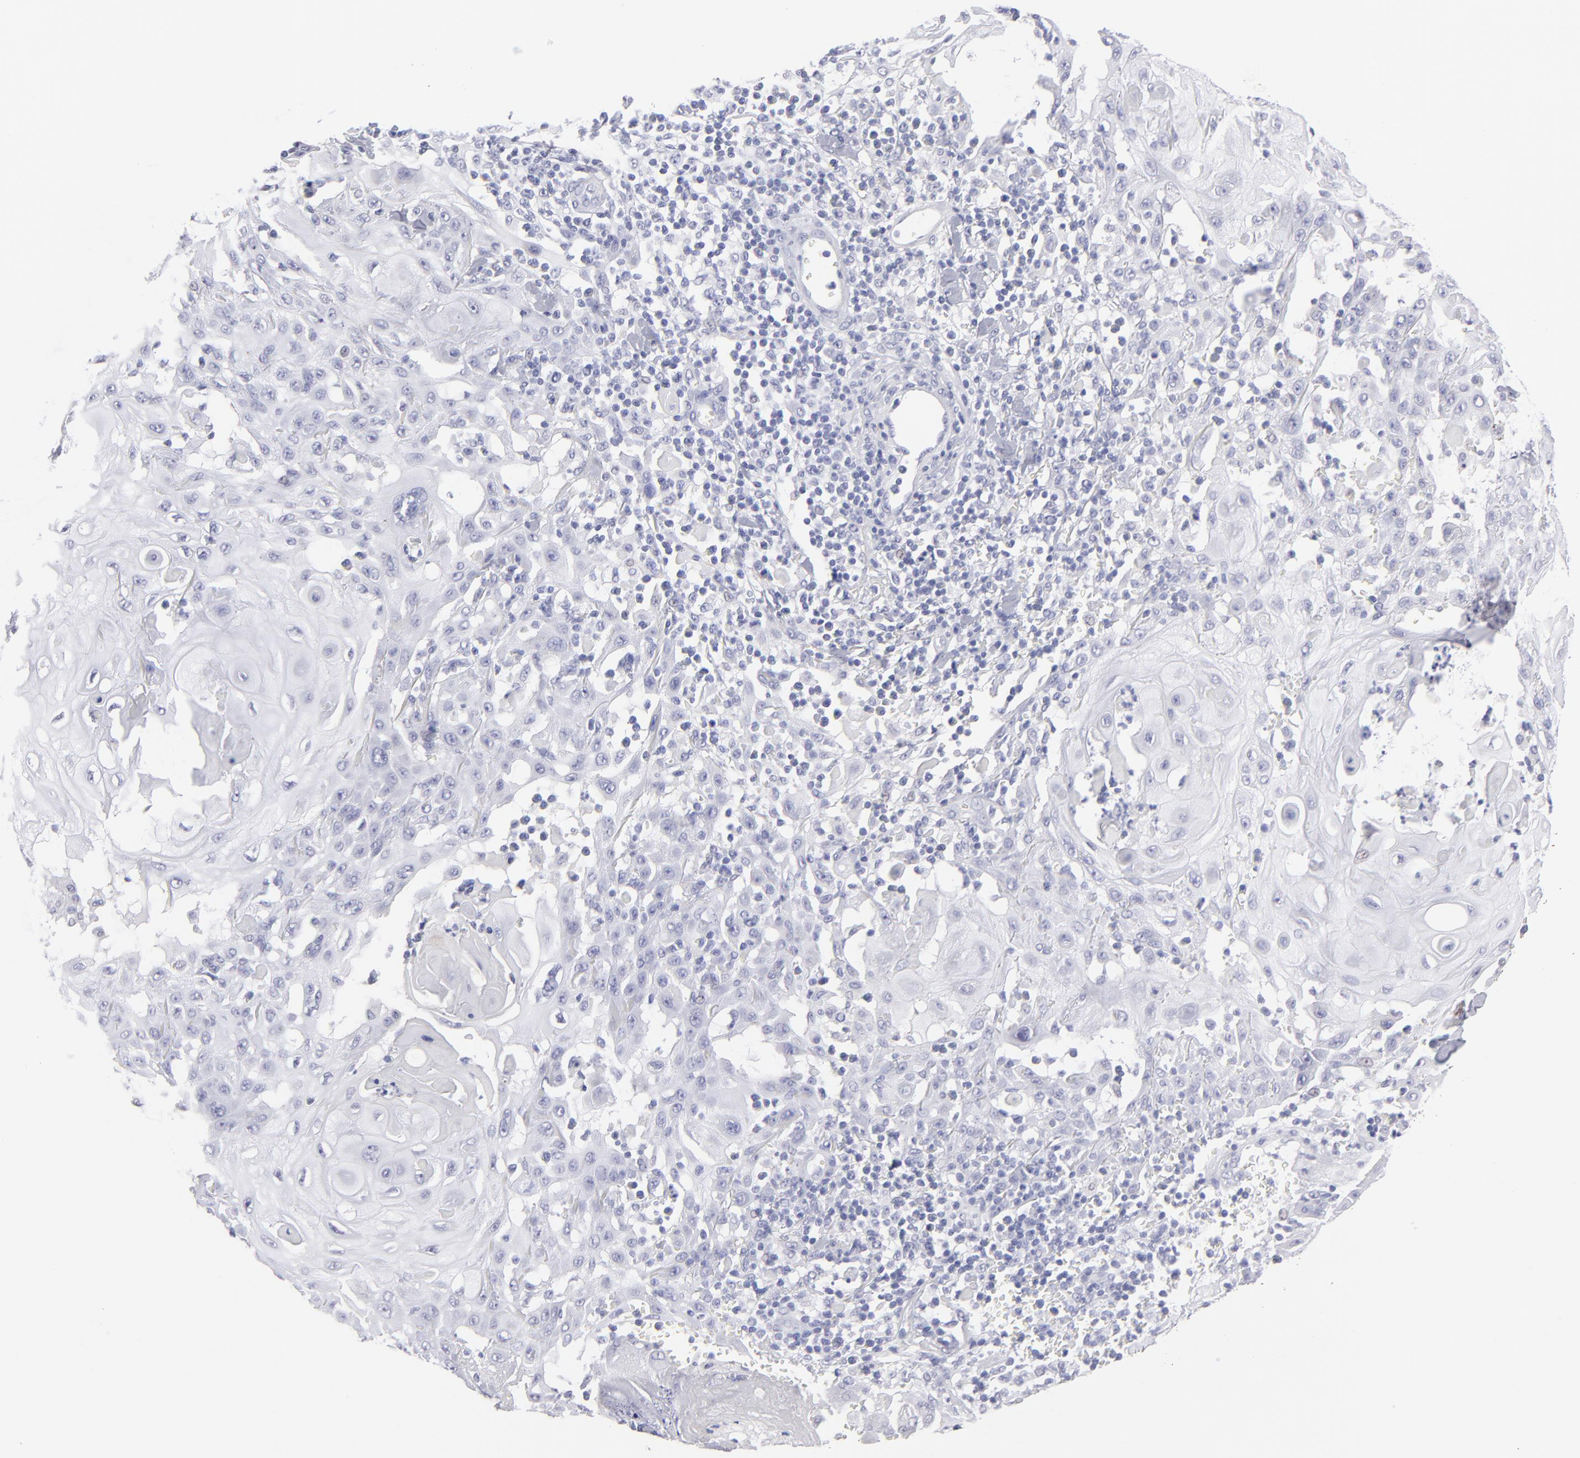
{"staining": {"intensity": "negative", "quantity": "none", "location": "none"}, "tissue": "skin cancer", "cell_type": "Tumor cells", "image_type": "cancer", "snomed": [{"axis": "morphology", "description": "Squamous cell carcinoma, NOS"}, {"axis": "topography", "description": "Skin"}], "caption": "Immunohistochemistry (IHC) image of neoplastic tissue: human skin cancer (squamous cell carcinoma) stained with DAB displays no significant protein positivity in tumor cells.", "gene": "ALDOB", "patient": {"sex": "male", "age": 24}}